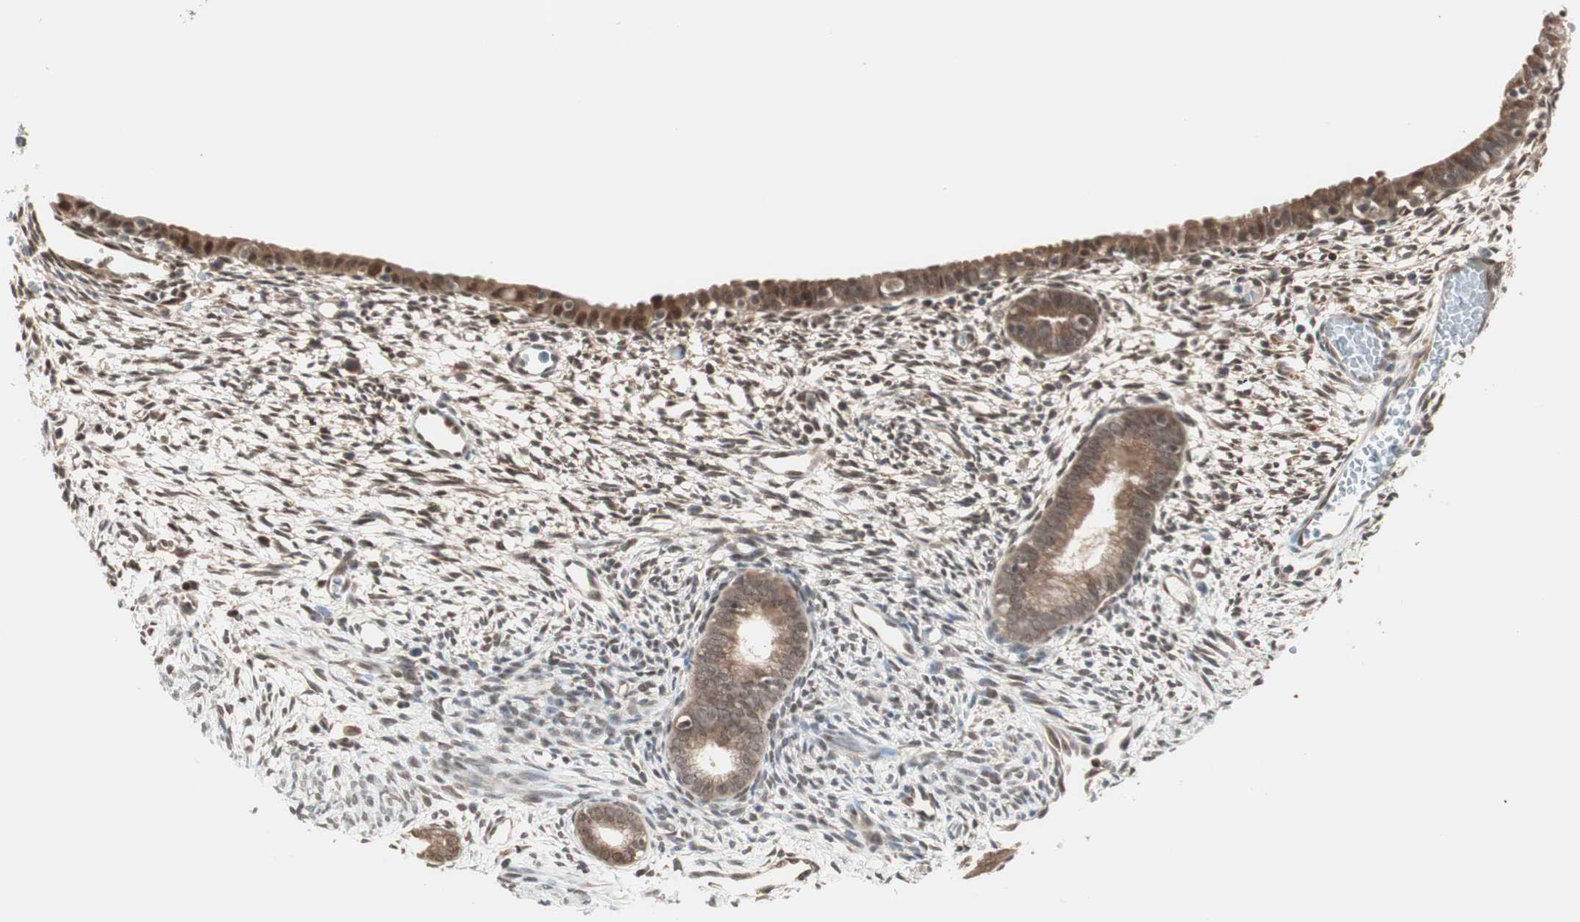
{"staining": {"intensity": "moderate", "quantity": "25%-75%", "location": "nuclear"}, "tissue": "endometrium", "cell_type": "Cells in endometrial stroma", "image_type": "normal", "snomed": [{"axis": "morphology", "description": "Normal tissue, NOS"}, {"axis": "morphology", "description": "Atrophy, NOS"}, {"axis": "topography", "description": "Uterus"}, {"axis": "topography", "description": "Endometrium"}], "caption": "Normal endometrium exhibits moderate nuclear staining in about 25%-75% of cells in endometrial stroma, visualized by immunohistochemistry. The staining was performed using DAB (3,3'-diaminobenzidine) to visualize the protein expression in brown, while the nuclei were stained in blue with hematoxylin (Magnification: 20x).", "gene": "UBE2I", "patient": {"sex": "female", "age": 68}}